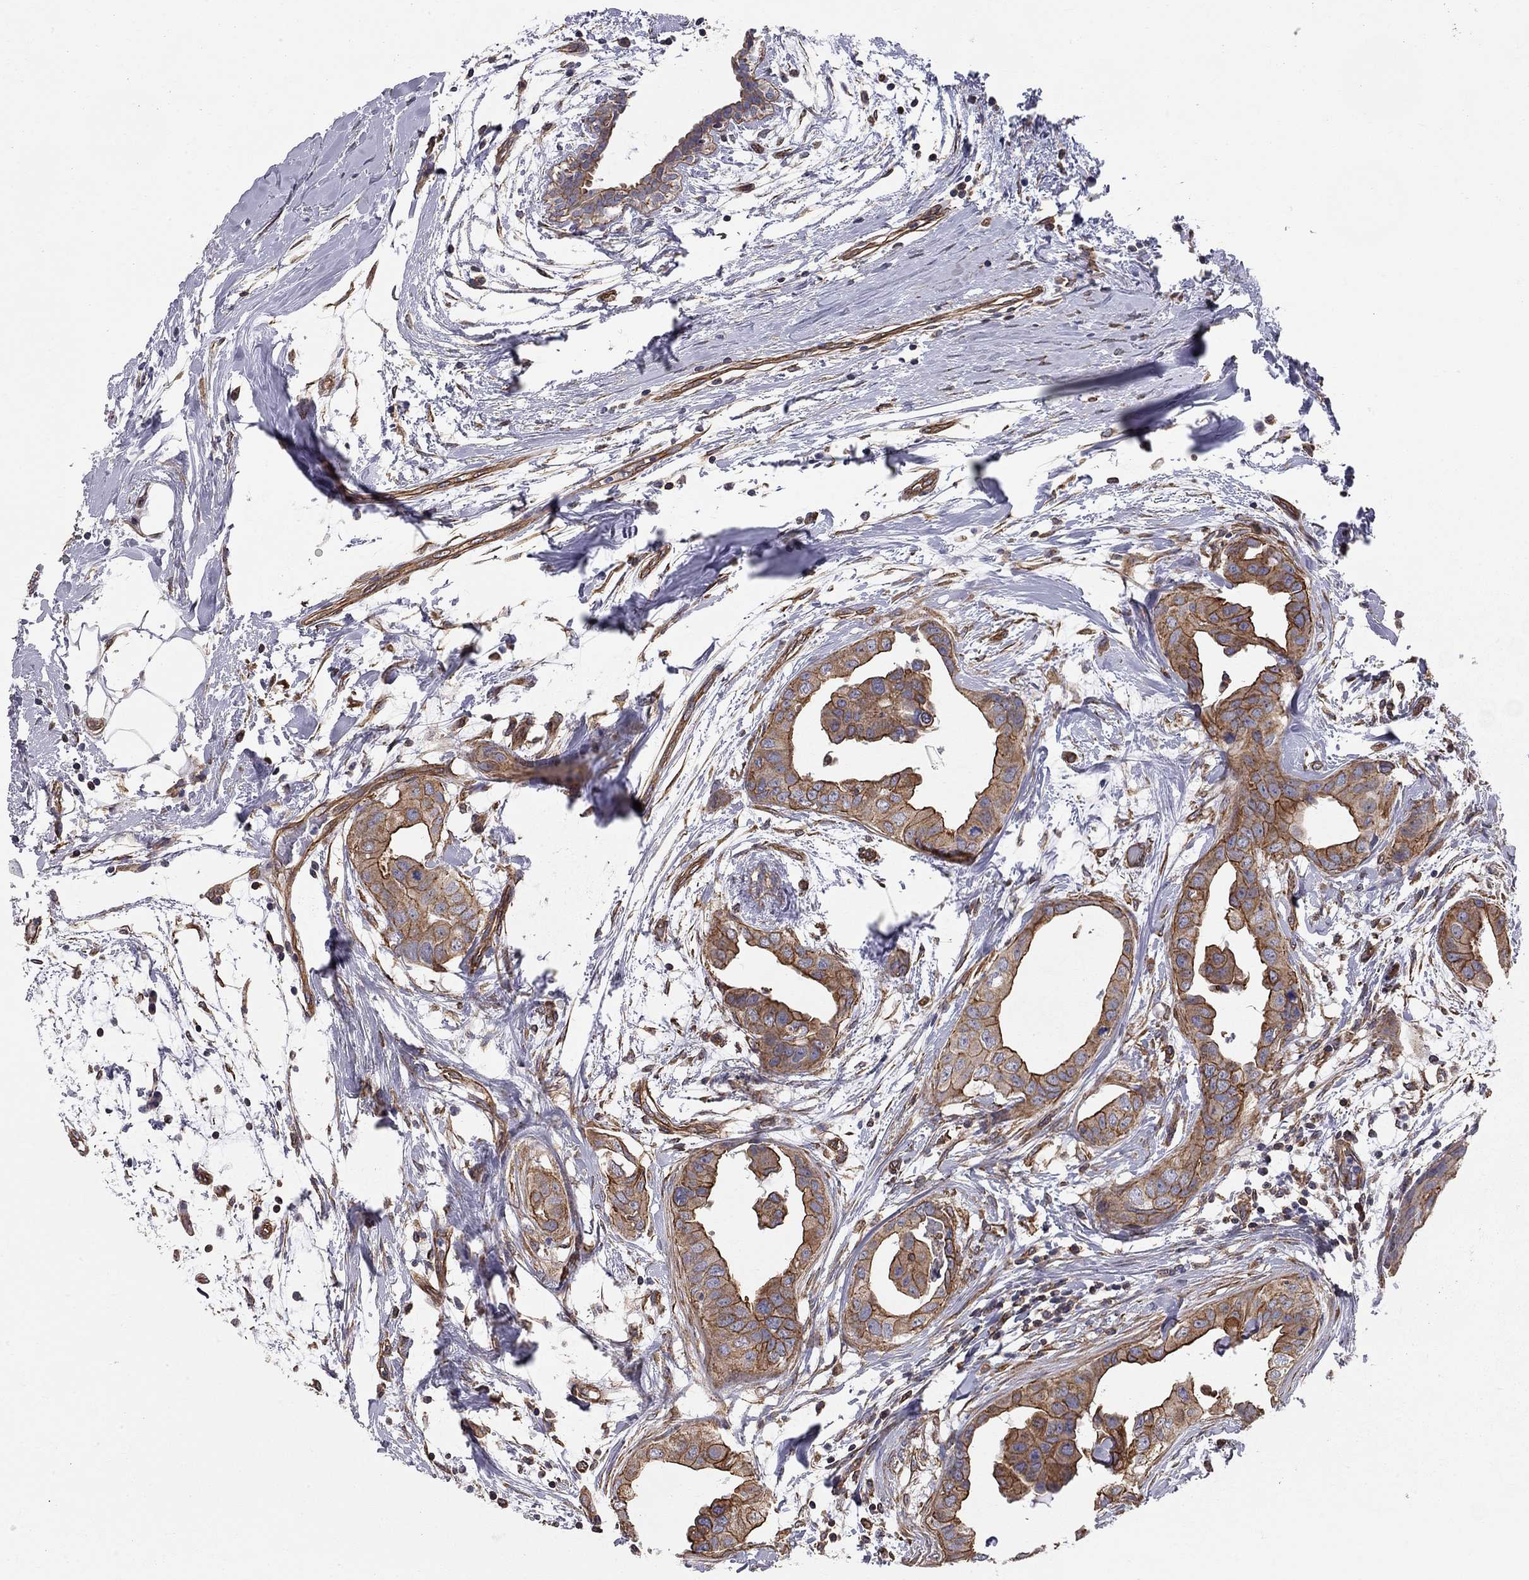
{"staining": {"intensity": "strong", "quantity": "25%-75%", "location": "cytoplasmic/membranous"}, "tissue": "breast cancer", "cell_type": "Tumor cells", "image_type": "cancer", "snomed": [{"axis": "morphology", "description": "Normal tissue, NOS"}, {"axis": "morphology", "description": "Duct carcinoma"}, {"axis": "topography", "description": "Breast"}], "caption": "IHC (DAB) staining of breast cancer reveals strong cytoplasmic/membranous protein staining in approximately 25%-75% of tumor cells. Immunohistochemistry stains the protein of interest in brown and the nuclei are stained blue.", "gene": "BICDL2", "patient": {"sex": "female", "age": 40}}